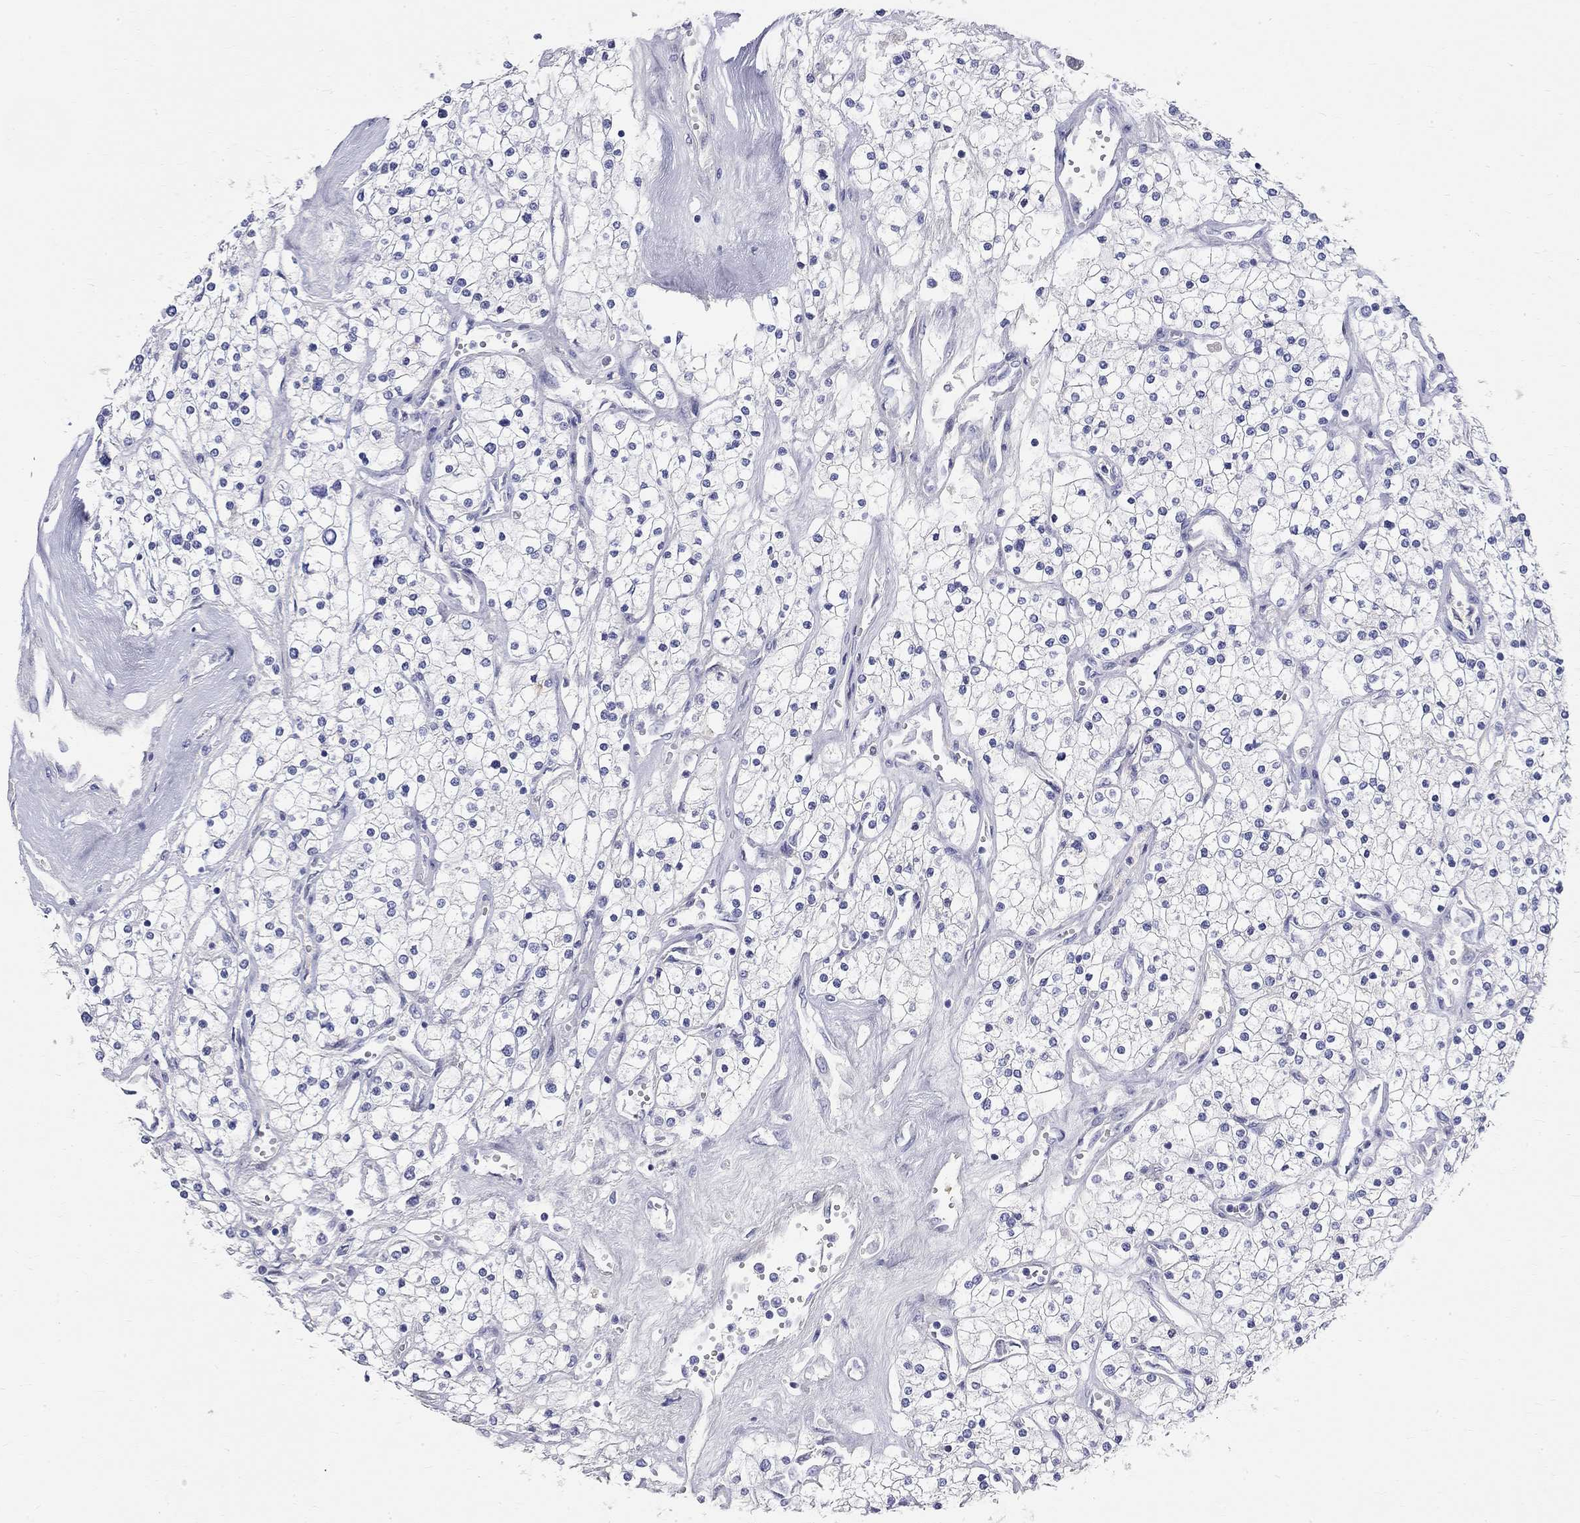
{"staining": {"intensity": "negative", "quantity": "none", "location": "none"}, "tissue": "renal cancer", "cell_type": "Tumor cells", "image_type": "cancer", "snomed": [{"axis": "morphology", "description": "Adenocarcinoma, NOS"}, {"axis": "topography", "description": "Kidney"}], "caption": "Human adenocarcinoma (renal) stained for a protein using immunohistochemistry exhibits no positivity in tumor cells.", "gene": "PHOX2B", "patient": {"sex": "male", "age": 80}}